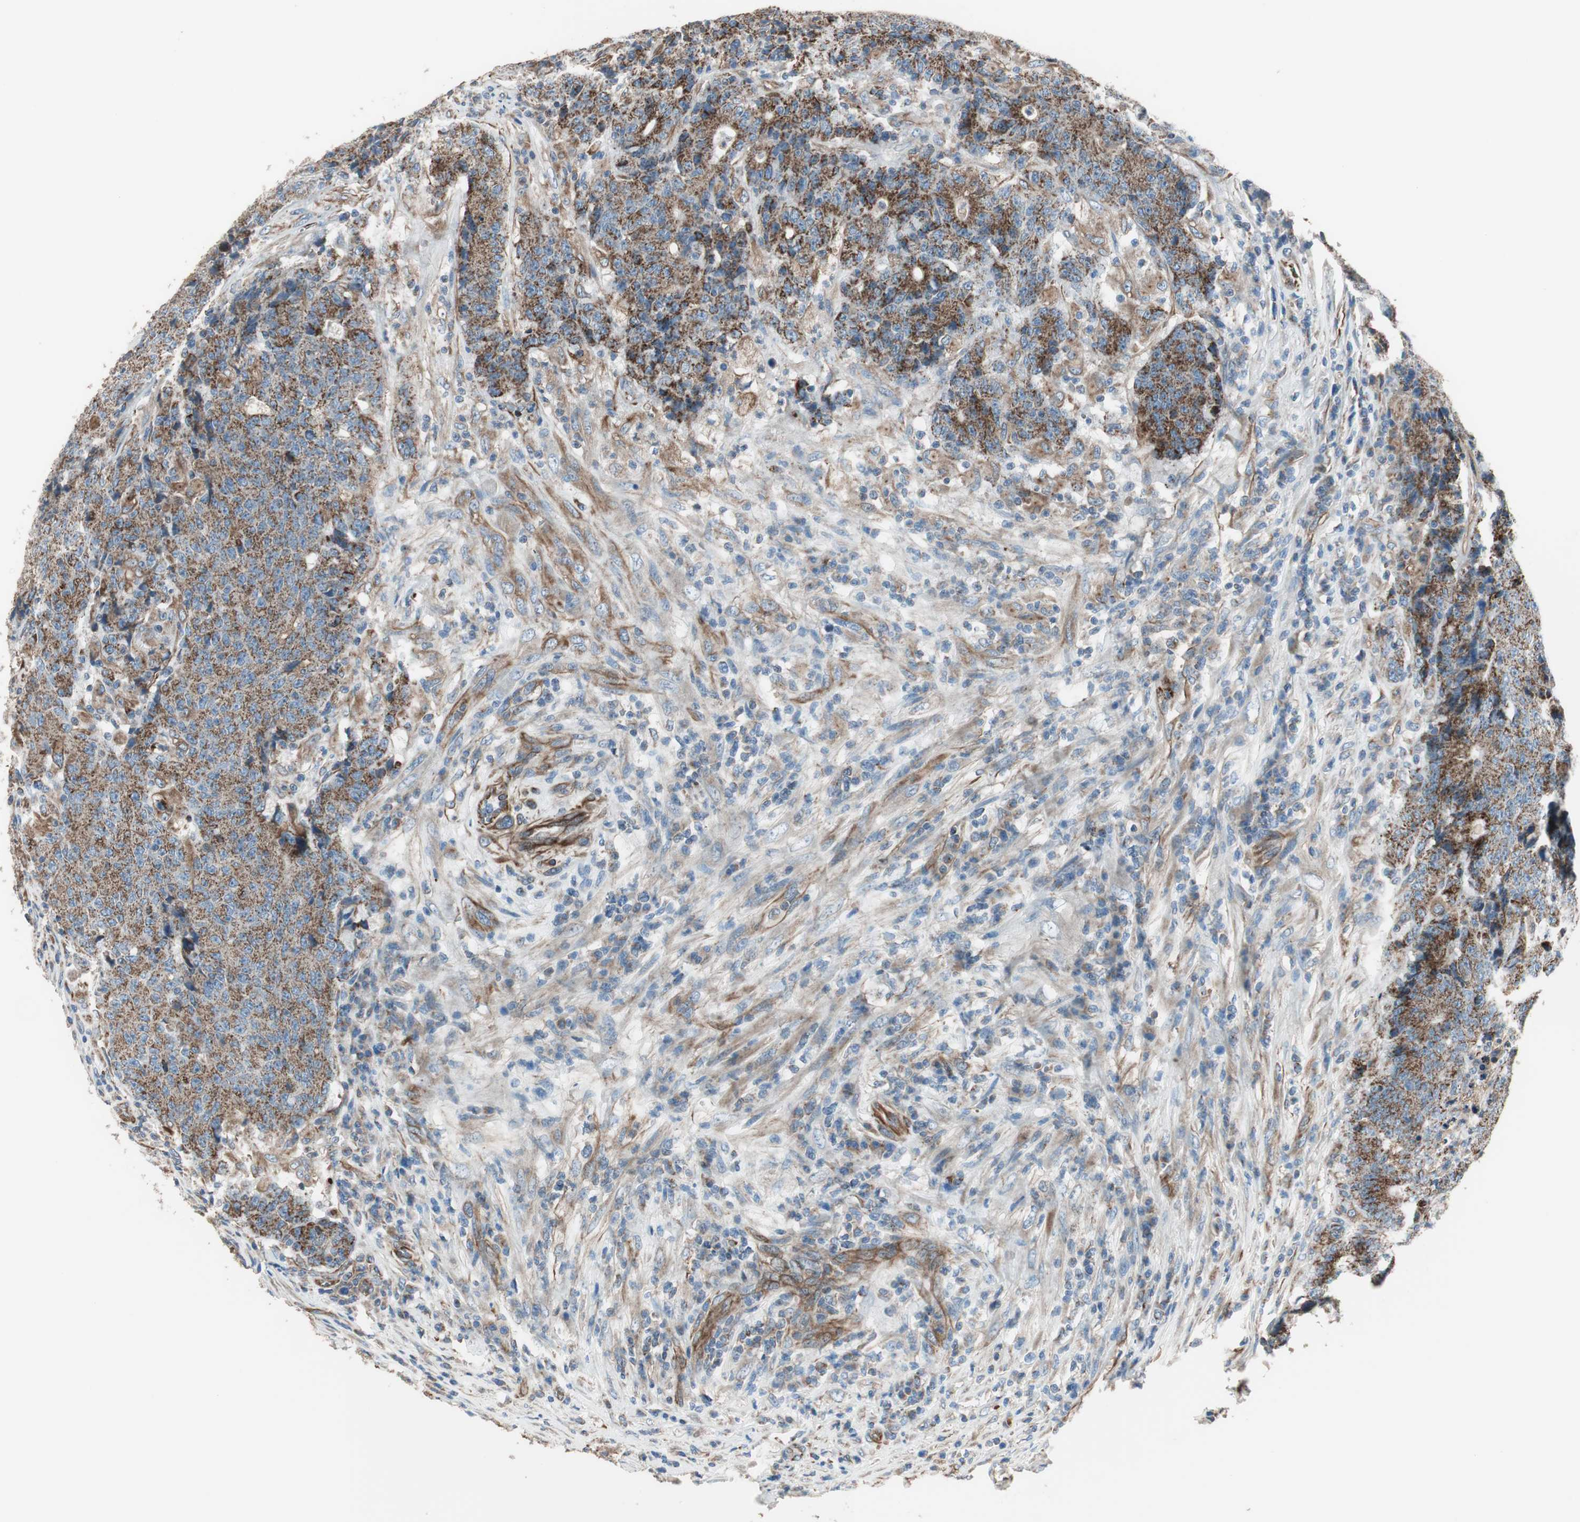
{"staining": {"intensity": "moderate", "quantity": ">75%", "location": "cytoplasmic/membranous"}, "tissue": "colorectal cancer", "cell_type": "Tumor cells", "image_type": "cancer", "snomed": [{"axis": "morphology", "description": "Normal tissue, NOS"}, {"axis": "morphology", "description": "Adenocarcinoma, NOS"}, {"axis": "topography", "description": "Colon"}], "caption": "A histopathology image of adenocarcinoma (colorectal) stained for a protein displays moderate cytoplasmic/membranous brown staining in tumor cells.", "gene": "SRCIN1", "patient": {"sex": "female", "age": 75}}